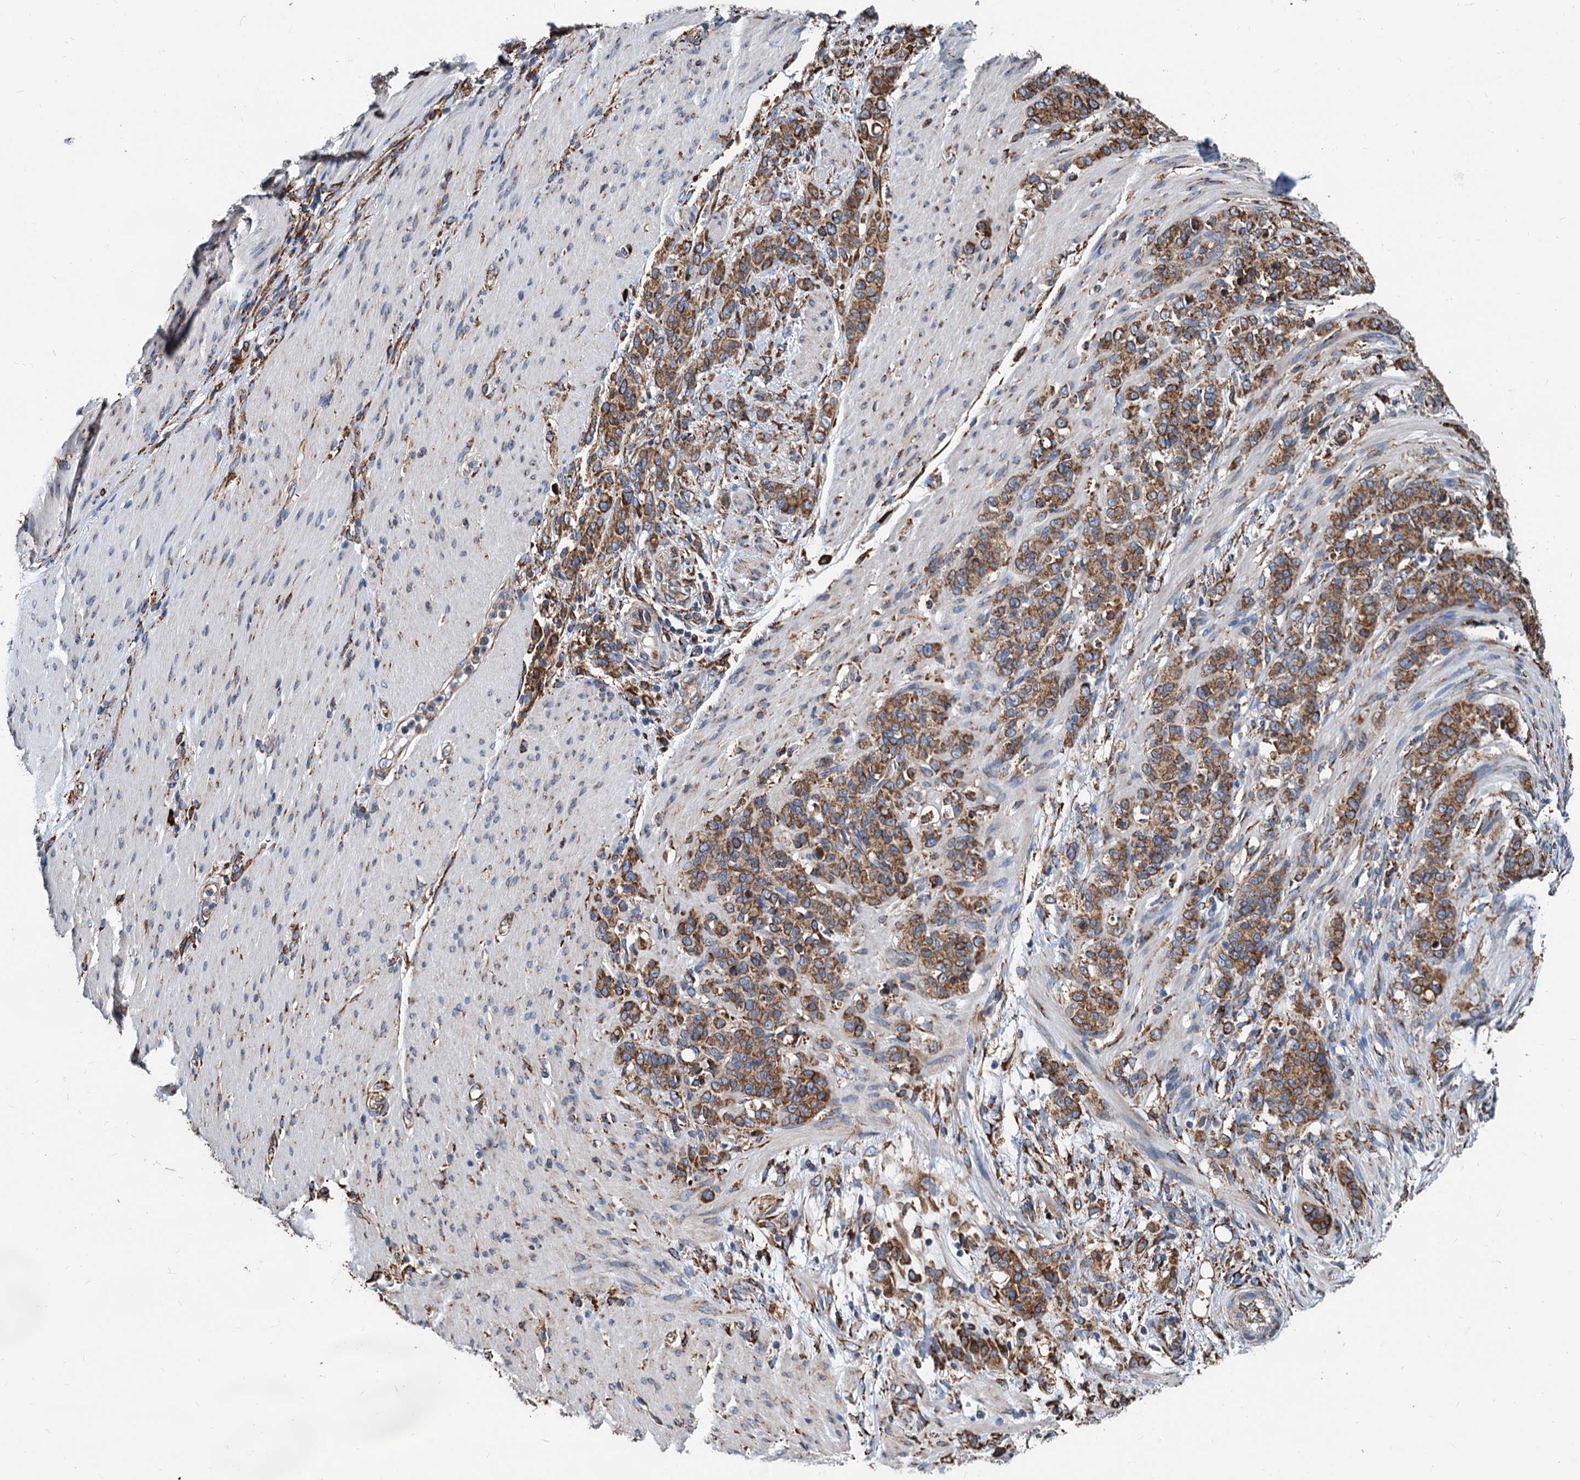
{"staining": {"intensity": "moderate", "quantity": ">75%", "location": "cytoplasmic/membranous"}, "tissue": "stomach cancer", "cell_type": "Tumor cells", "image_type": "cancer", "snomed": [{"axis": "morphology", "description": "Adenocarcinoma, NOS"}, {"axis": "topography", "description": "Stomach"}], "caption": "Immunohistochemical staining of human stomach cancer displays medium levels of moderate cytoplasmic/membranous protein staining in approximately >75% of tumor cells.", "gene": "HSPA5", "patient": {"sex": "female", "age": 79}}